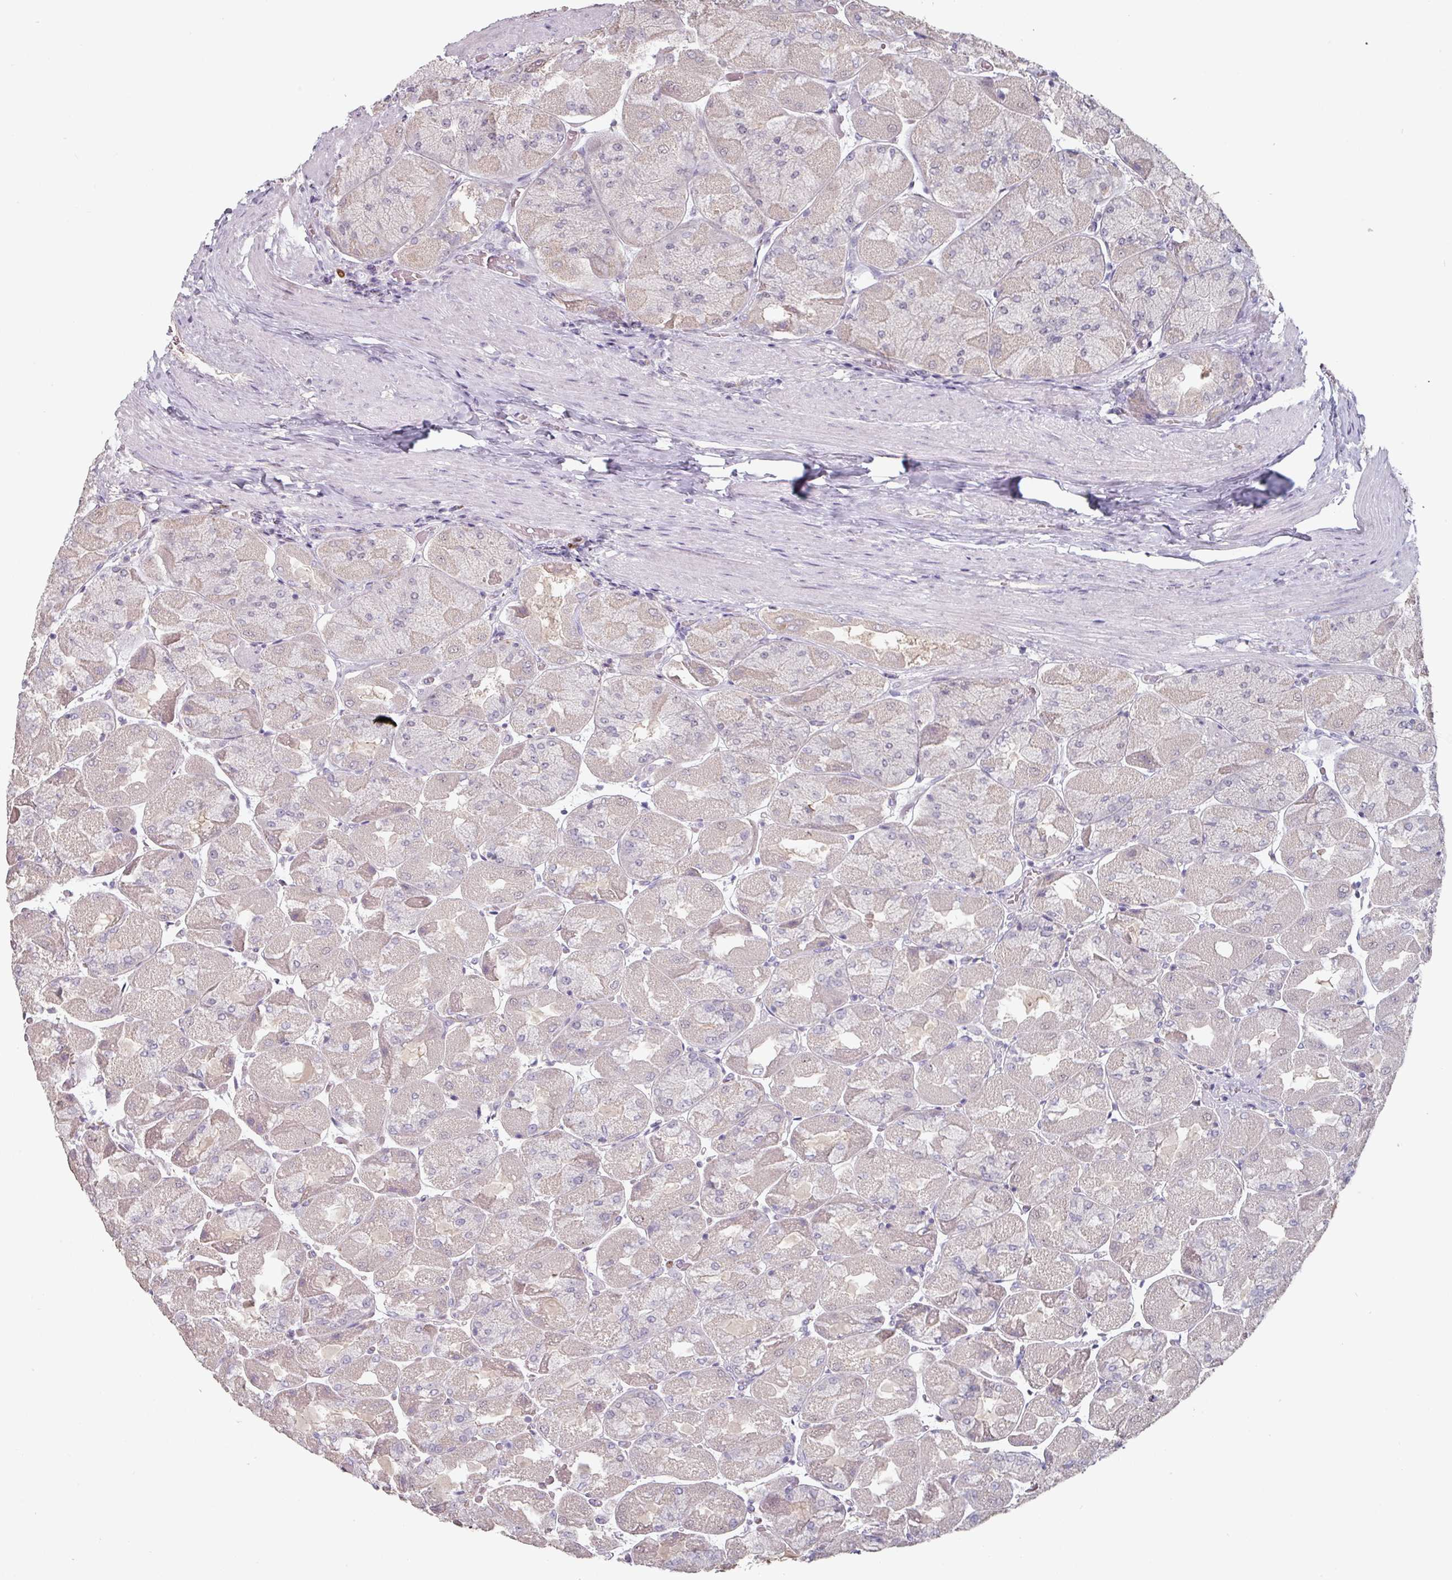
{"staining": {"intensity": "negative", "quantity": "none", "location": "none"}, "tissue": "stomach", "cell_type": "Glandular cells", "image_type": "normal", "snomed": [{"axis": "morphology", "description": "Normal tissue, NOS"}, {"axis": "topography", "description": "Stomach"}], "caption": "Glandular cells show no significant protein expression in benign stomach.", "gene": "ZBTB6", "patient": {"sex": "female", "age": 61}}